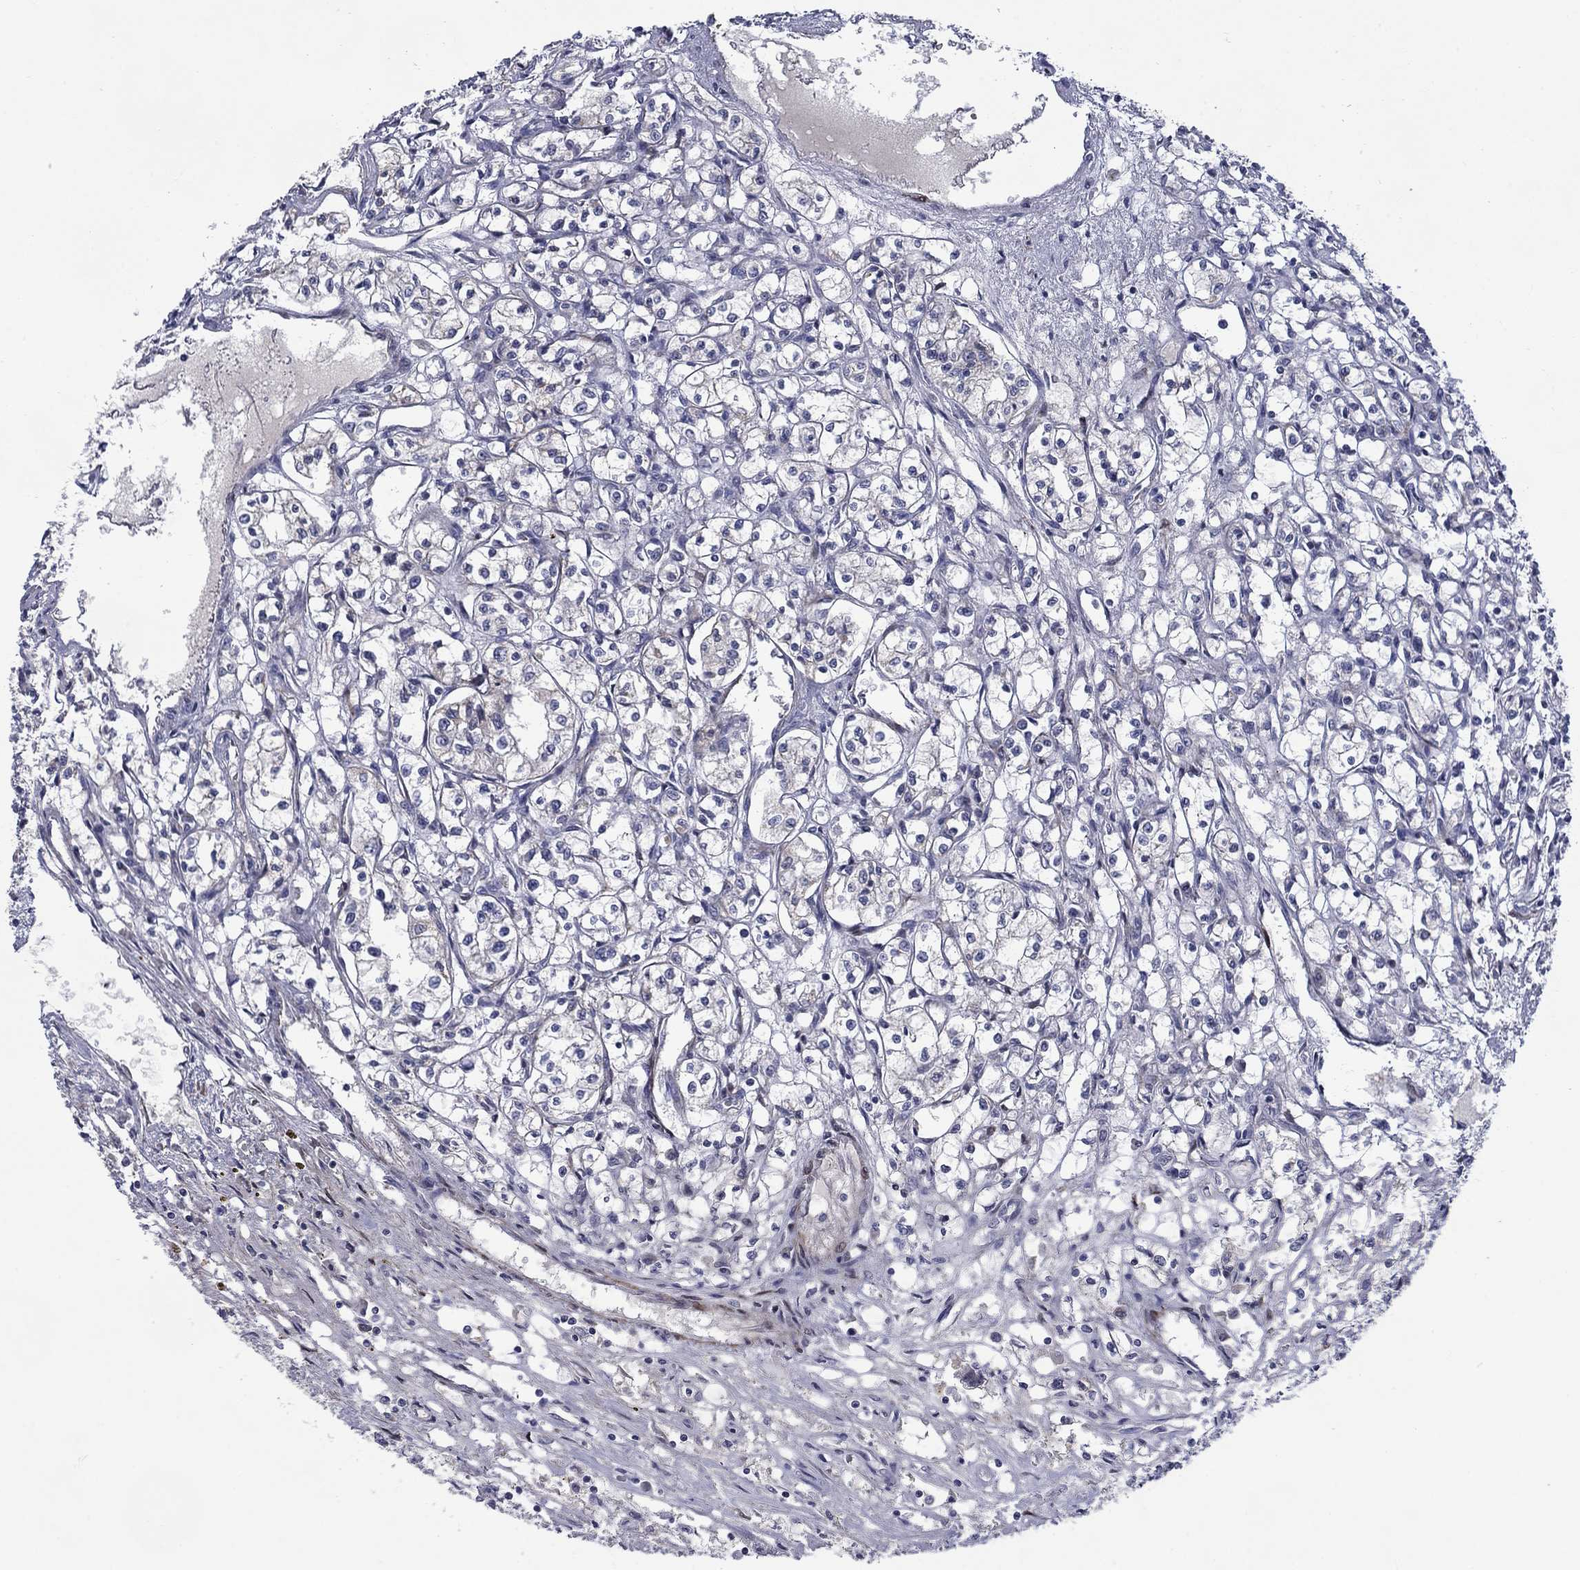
{"staining": {"intensity": "negative", "quantity": "none", "location": "none"}, "tissue": "renal cancer", "cell_type": "Tumor cells", "image_type": "cancer", "snomed": [{"axis": "morphology", "description": "Adenocarcinoma, NOS"}, {"axis": "topography", "description": "Kidney"}], "caption": "DAB (3,3'-diaminobenzidine) immunohistochemical staining of adenocarcinoma (renal) exhibits no significant expression in tumor cells.", "gene": "FRK", "patient": {"sex": "male", "age": 56}}